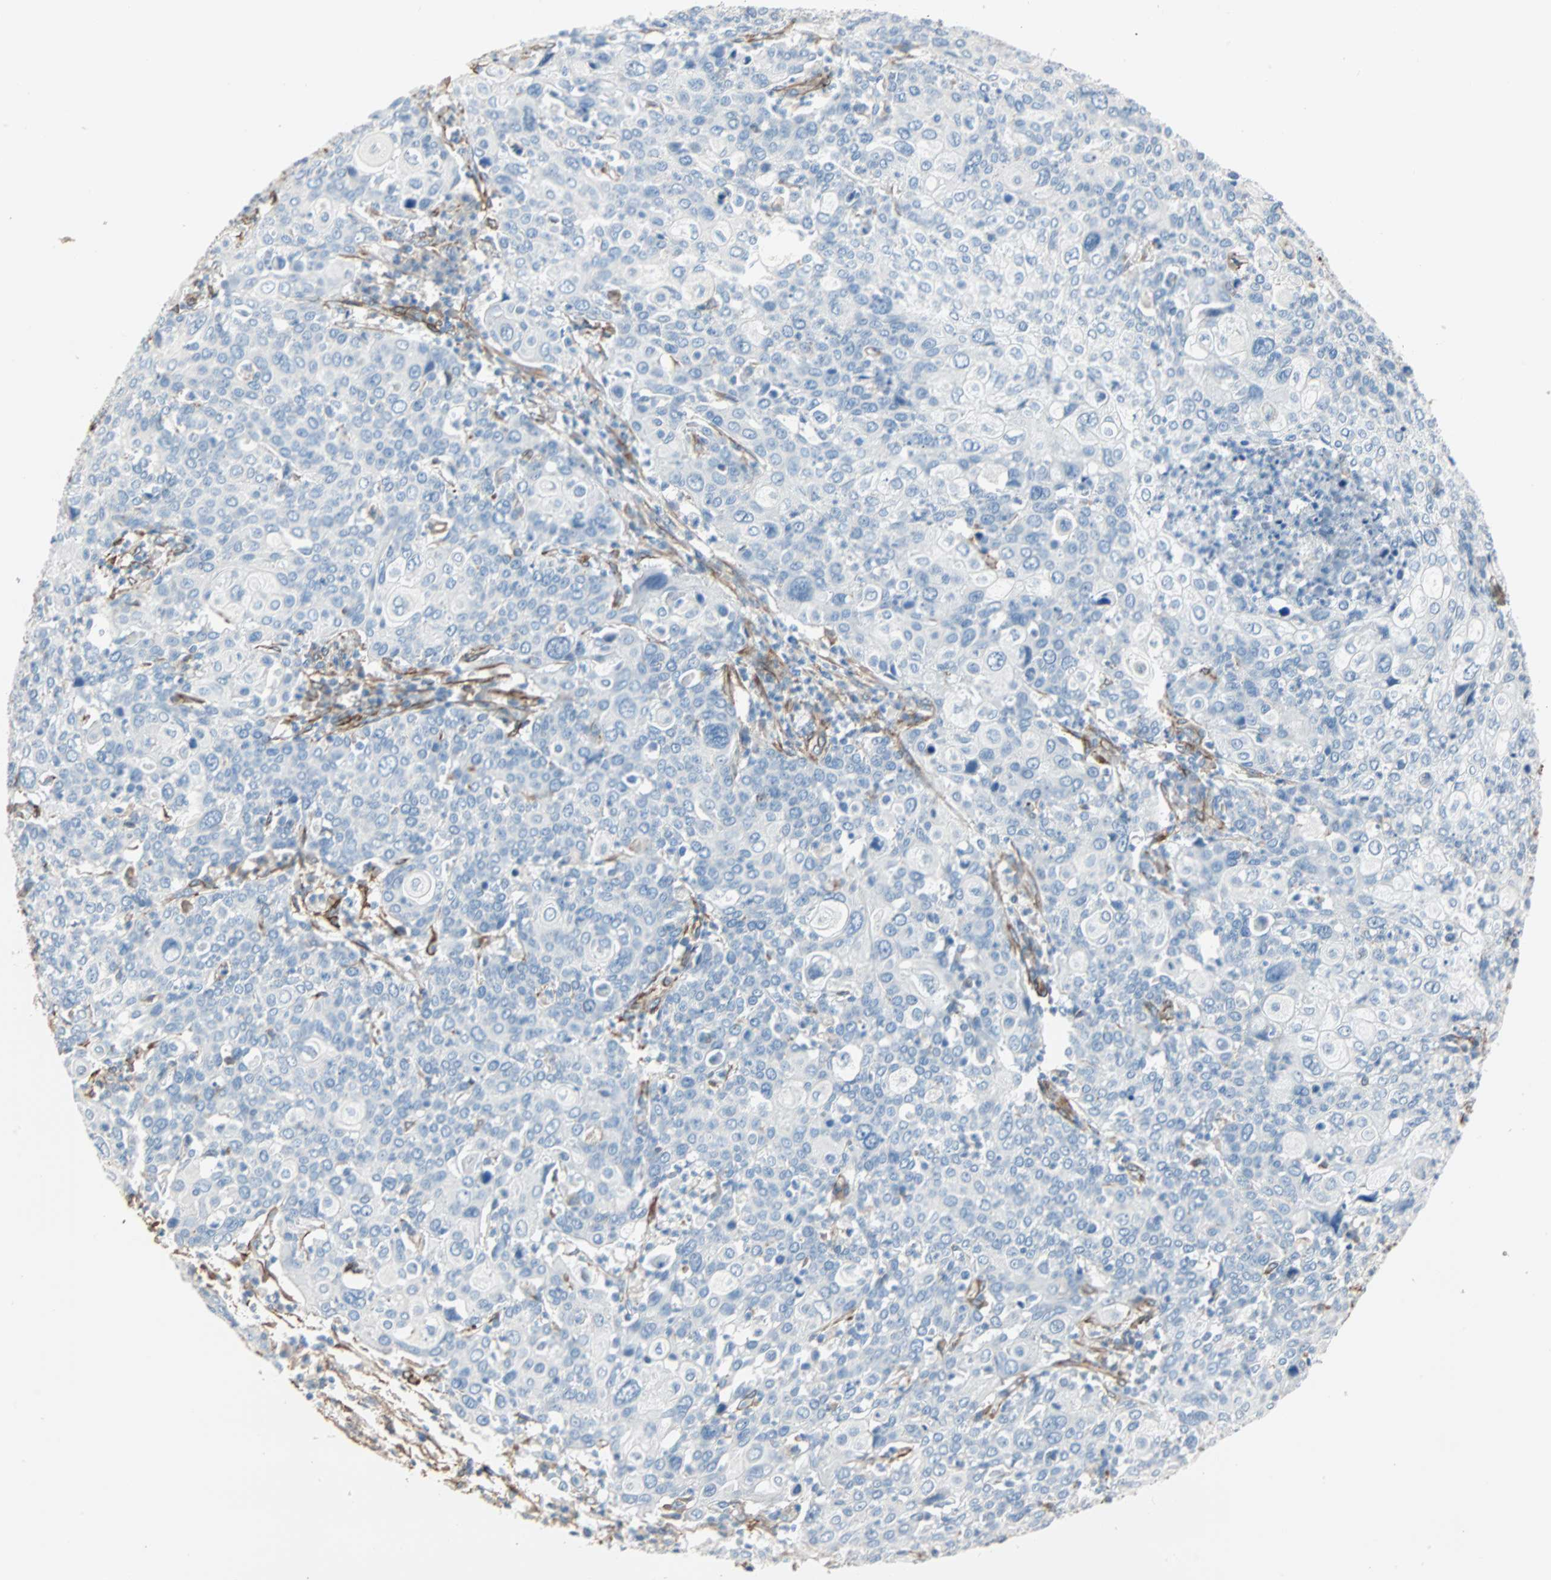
{"staining": {"intensity": "negative", "quantity": "none", "location": "none"}, "tissue": "cervical cancer", "cell_type": "Tumor cells", "image_type": "cancer", "snomed": [{"axis": "morphology", "description": "Squamous cell carcinoma, NOS"}, {"axis": "topography", "description": "Cervix"}], "caption": "Tumor cells show no significant positivity in cervical cancer.", "gene": "EPB41L2", "patient": {"sex": "female", "age": 40}}